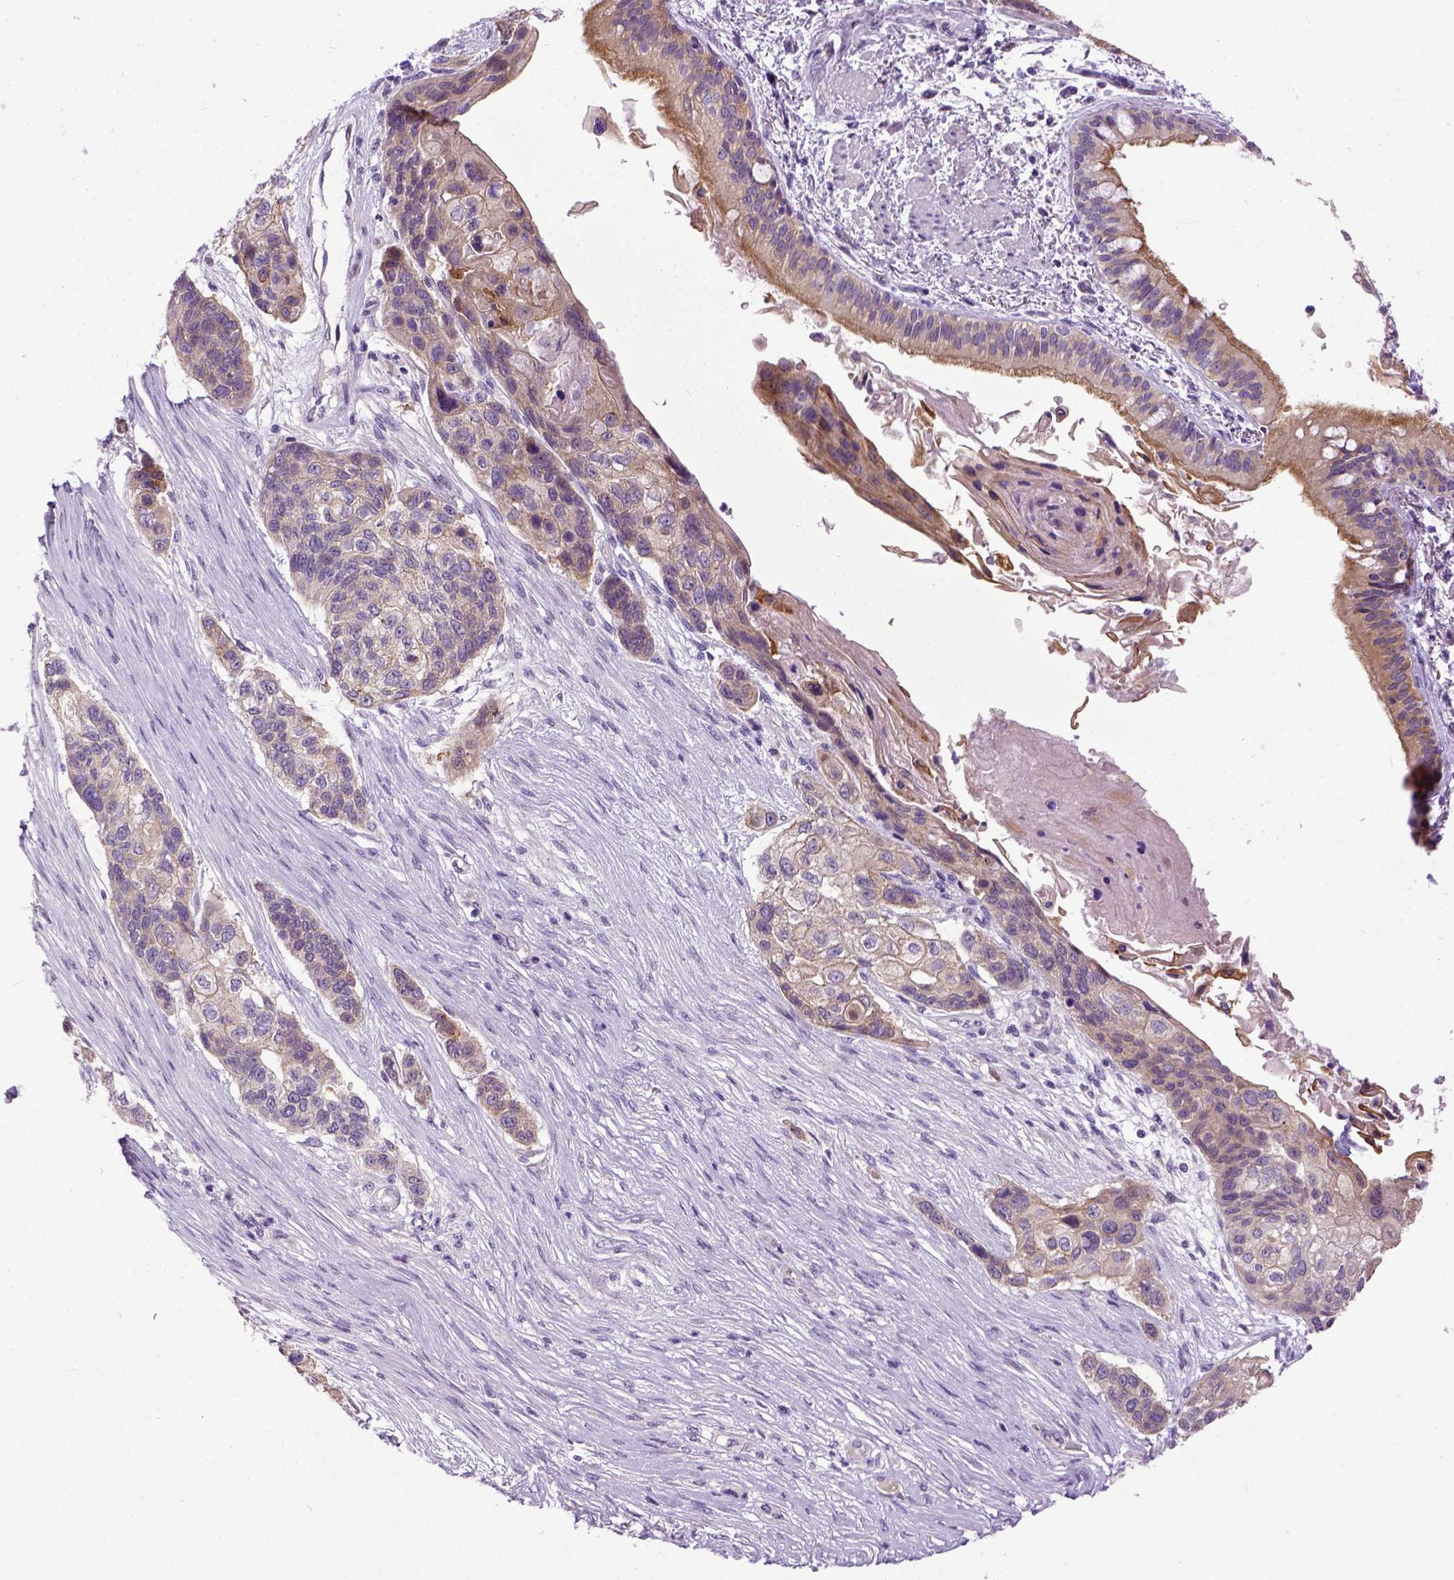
{"staining": {"intensity": "weak", "quantity": ">75%", "location": "cytoplasmic/membranous"}, "tissue": "lung cancer", "cell_type": "Tumor cells", "image_type": "cancer", "snomed": [{"axis": "morphology", "description": "Squamous cell carcinoma, NOS"}, {"axis": "topography", "description": "Lung"}], "caption": "Immunohistochemistry (IHC) of human lung squamous cell carcinoma exhibits low levels of weak cytoplasmic/membranous positivity in about >75% of tumor cells.", "gene": "NEK5", "patient": {"sex": "male", "age": 69}}